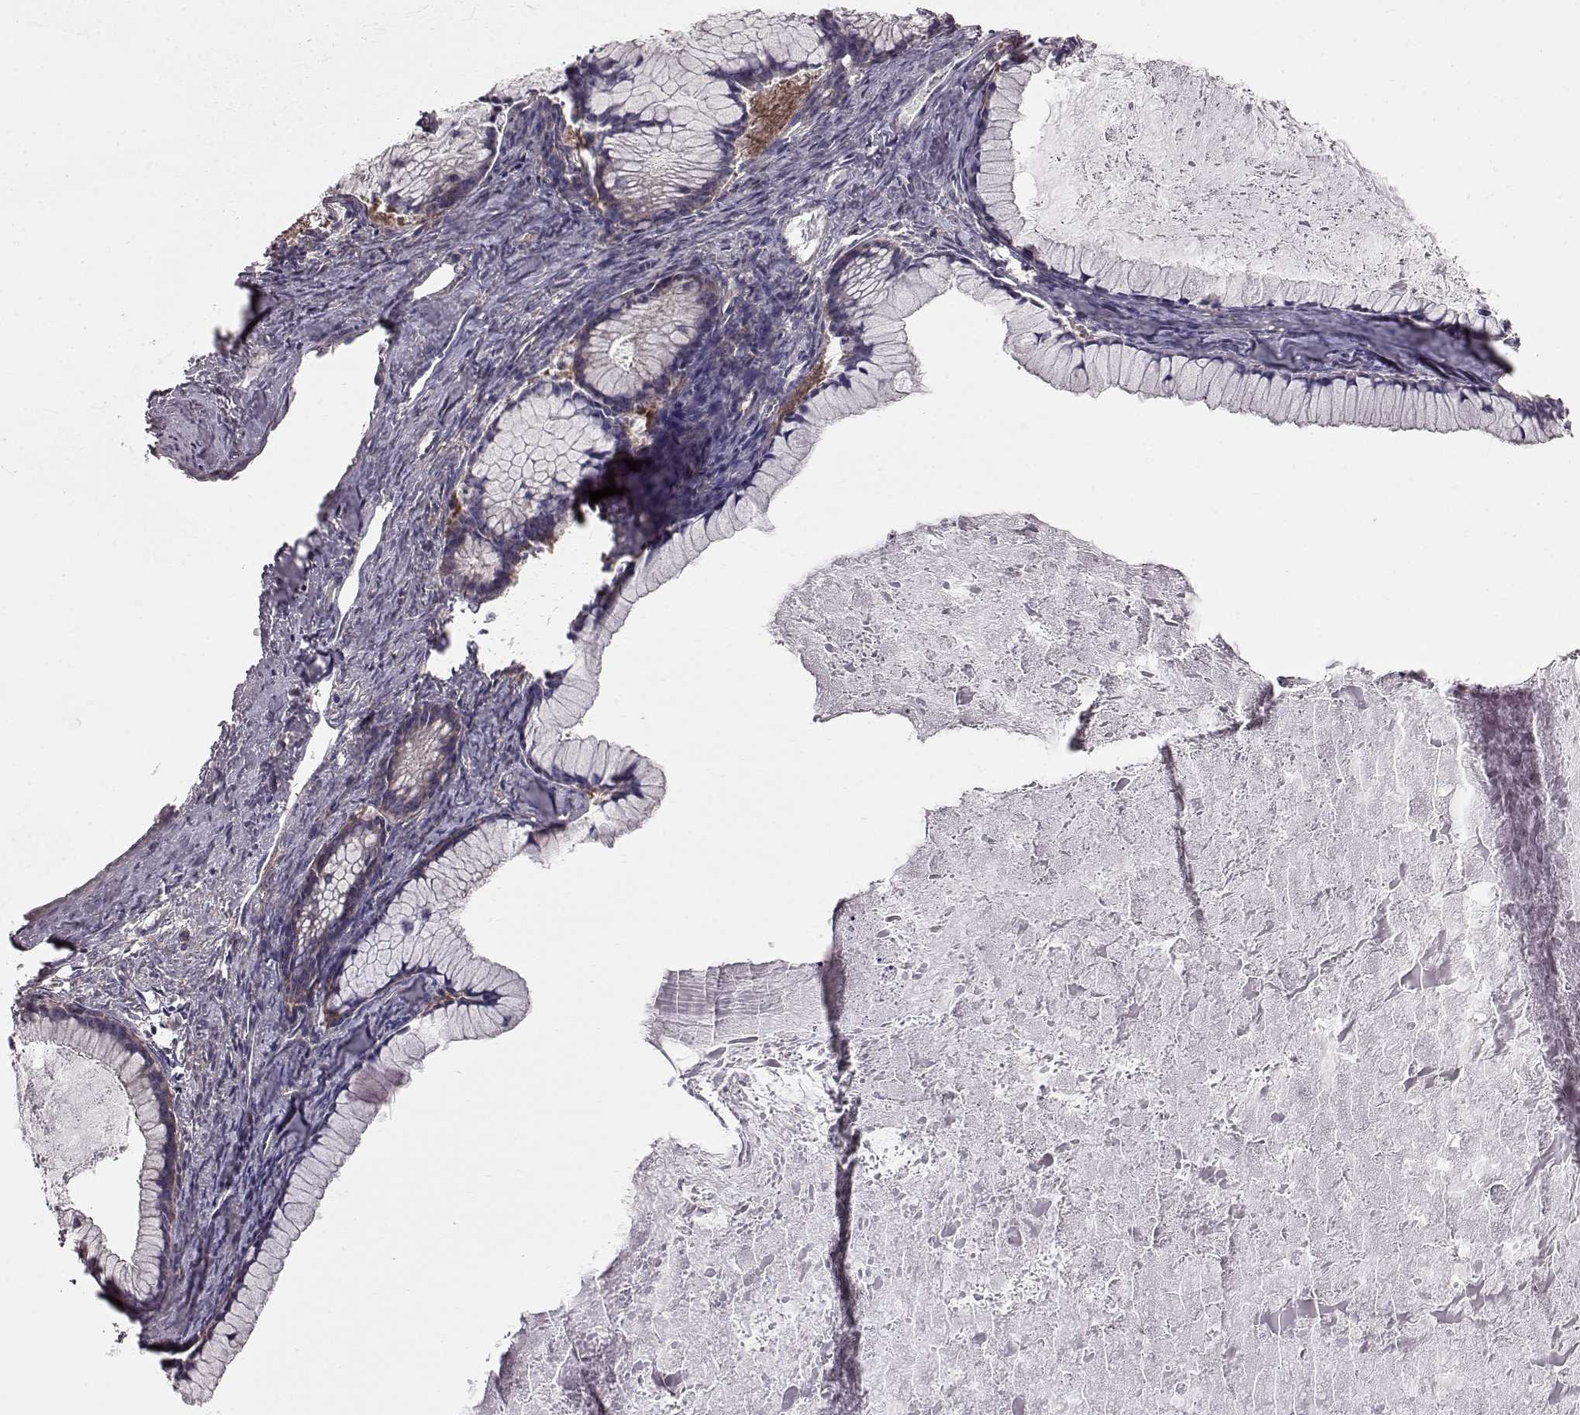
{"staining": {"intensity": "negative", "quantity": "none", "location": "none"}, "tissue": "ovarian cancer", "cell_type": "Tumor cells", "image_type": "cancer", "snomed": [{"axis": "morphology", "description": "Cystadenocarcinoma, mucinous, NOS"}, {"axis": "topography", "description": "Ovary"}], "caption": "Ovarian cancer (mucinous cystadenocarcinoma) stained for a protein using immunohistochemistry displays no staining tumor cells.", "gene": "RABGAP1", "patient": {"sex": "female", "age": 41}}